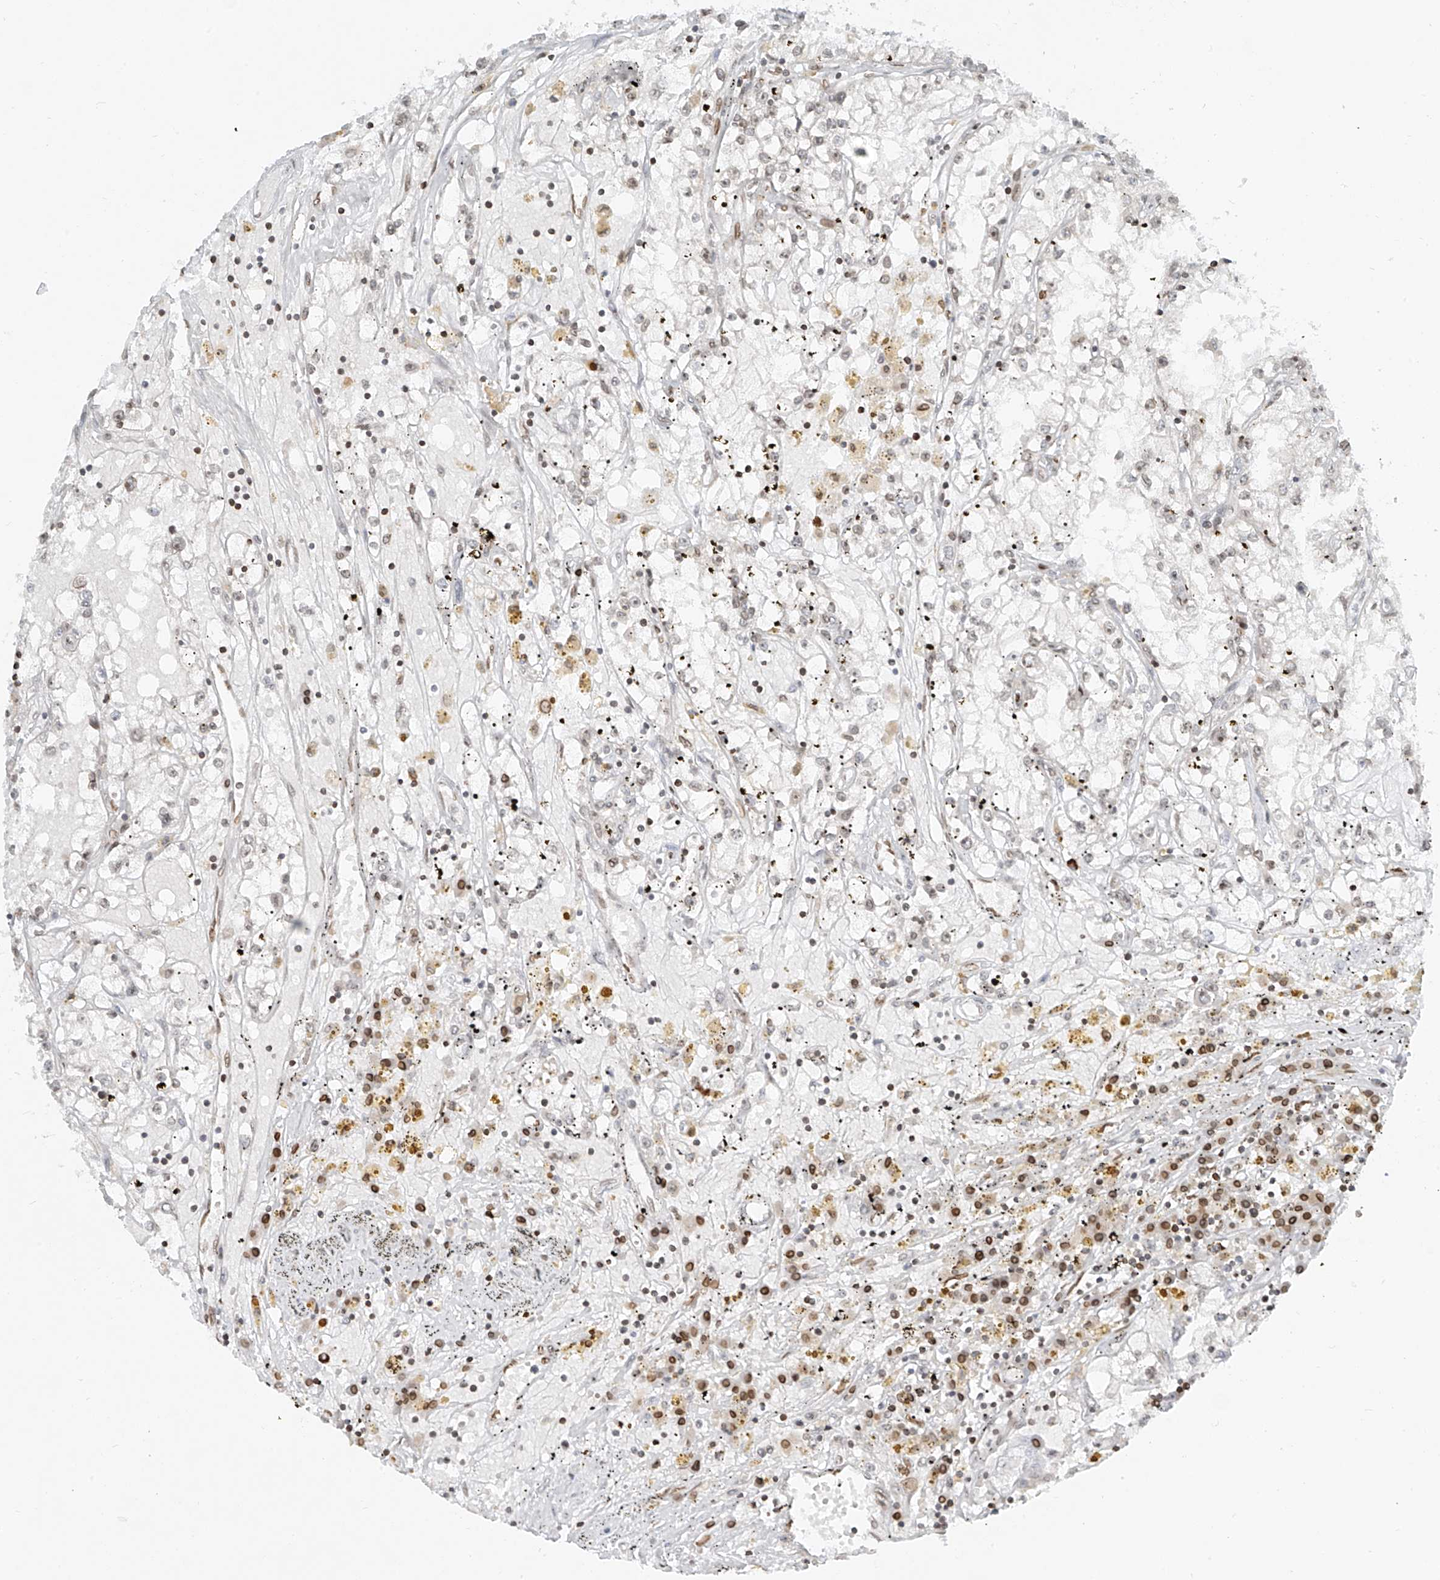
{"staining": {"intensity": "weak", "quantity": "25%-75%", "location": "nuclear"}, "tissue": "renal cancer", "cell_type": "Tumor cells", "image_type": "cancer", "snomed": [{"axis": "morphology", "description": "Adenocarcinoma, NOS"}, {"axis": "topography", "description": "Kidney"}], "caption": "Tumor cells demonstrate low levels of weak nuclear expression in about 25%-75% of cells in human renal cancer (adenocarcinoma). (IHC, brightfield microscopy, high magnification).", "gene": "SAMD15", "patient": {"sex": "male", "age": 56}}